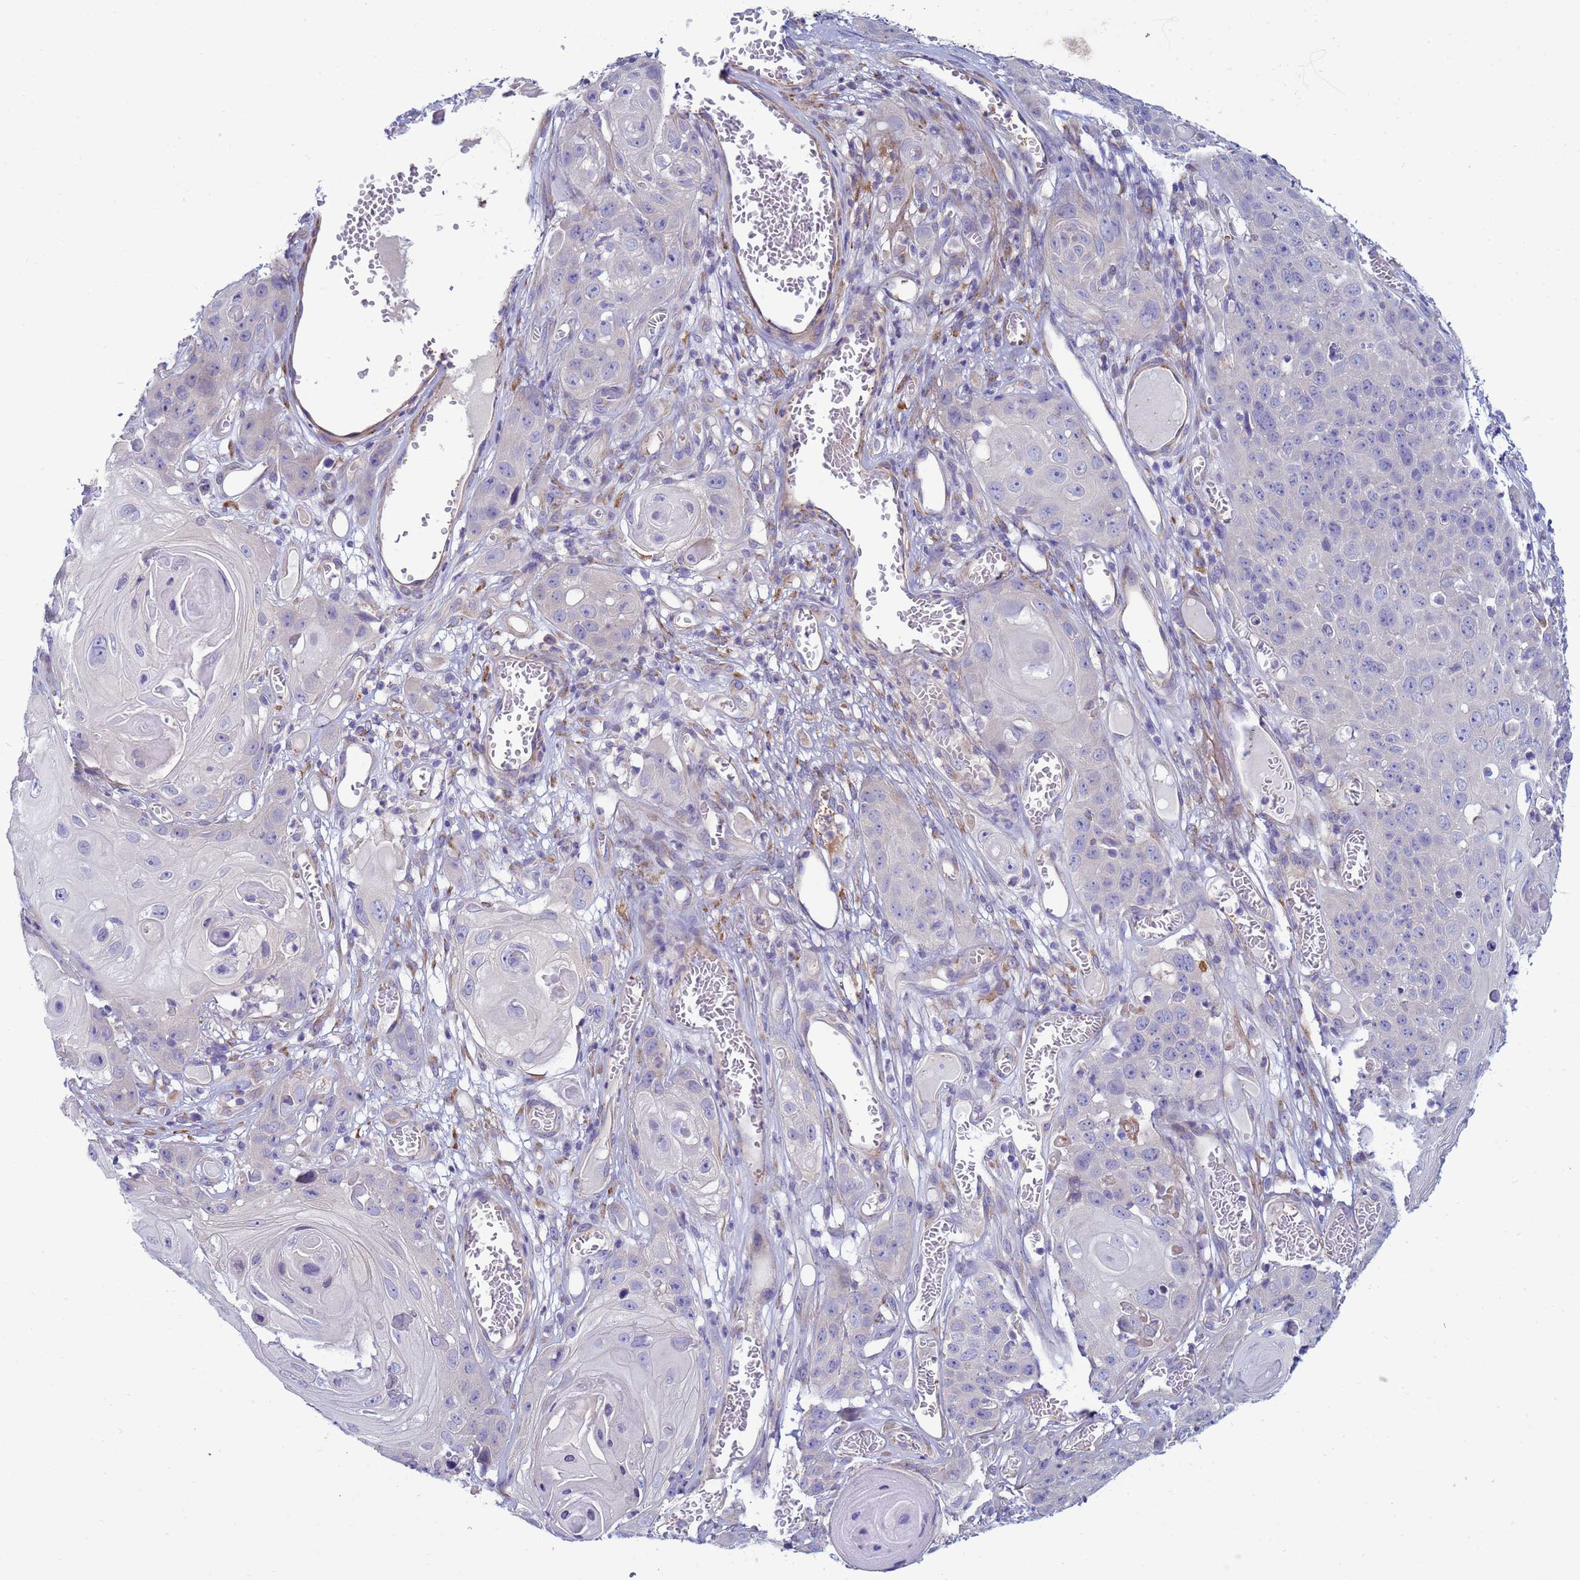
{"staining": {"intensity": "negative", "quantity": "none", "location": "none"}, "tissue": "skin cancer", "cell_type": "Tumor cells", "image_type": "cancer", "snomed": [{"axis": "morphology", "description": "Squamous cell carcinoma, NOS"}, {"axis": "topography", "description": "Skin"}], "caption": "Immunohistochemistry of skin cancer (squamous cell carcinoma) demonstrates no positivity in tumor cells.", "gene": "TRPC6", "patient": {"sex": "male", "age": 55}}